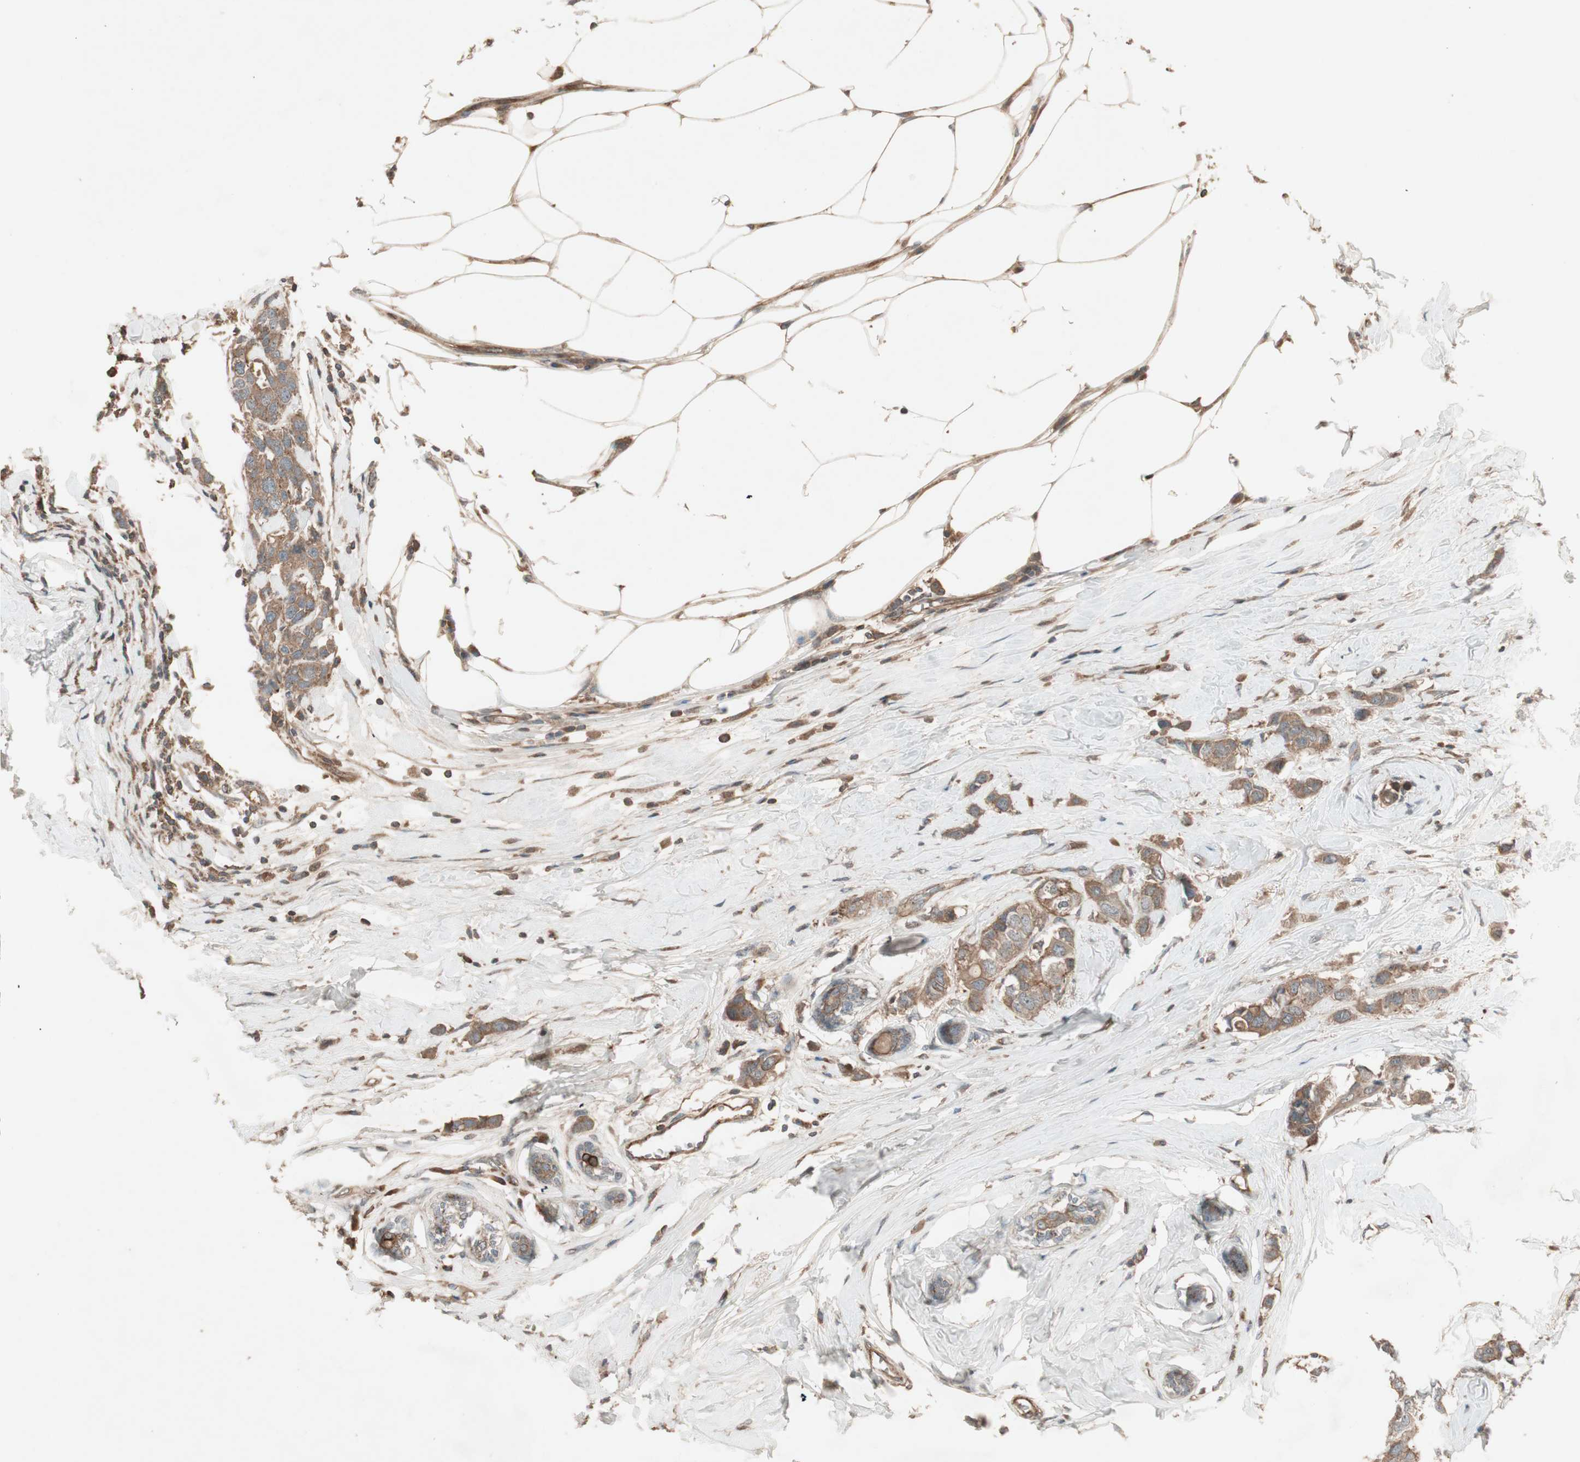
{"staining": {"intensity": "moderate", "quantity": ">75%", "location": "cytoplasmic/membranous"}, "tissue": "breast cancer", "cell_type": "Tumor cells", "image_type": "cancer", "snomed": [{"axis": "morphology", "description": "Duct carcinoma"}, {"axis": "topography", "description": "Breast"}], "caption": "The micrograph exhibits staining of breast invasive ductal carcinoma, revealing moderate cytoplasmic/membranous protein staining (brown color) within tumor cells.", "gene": "TFPI", "patient": {"sex": "female", "age": 50}}